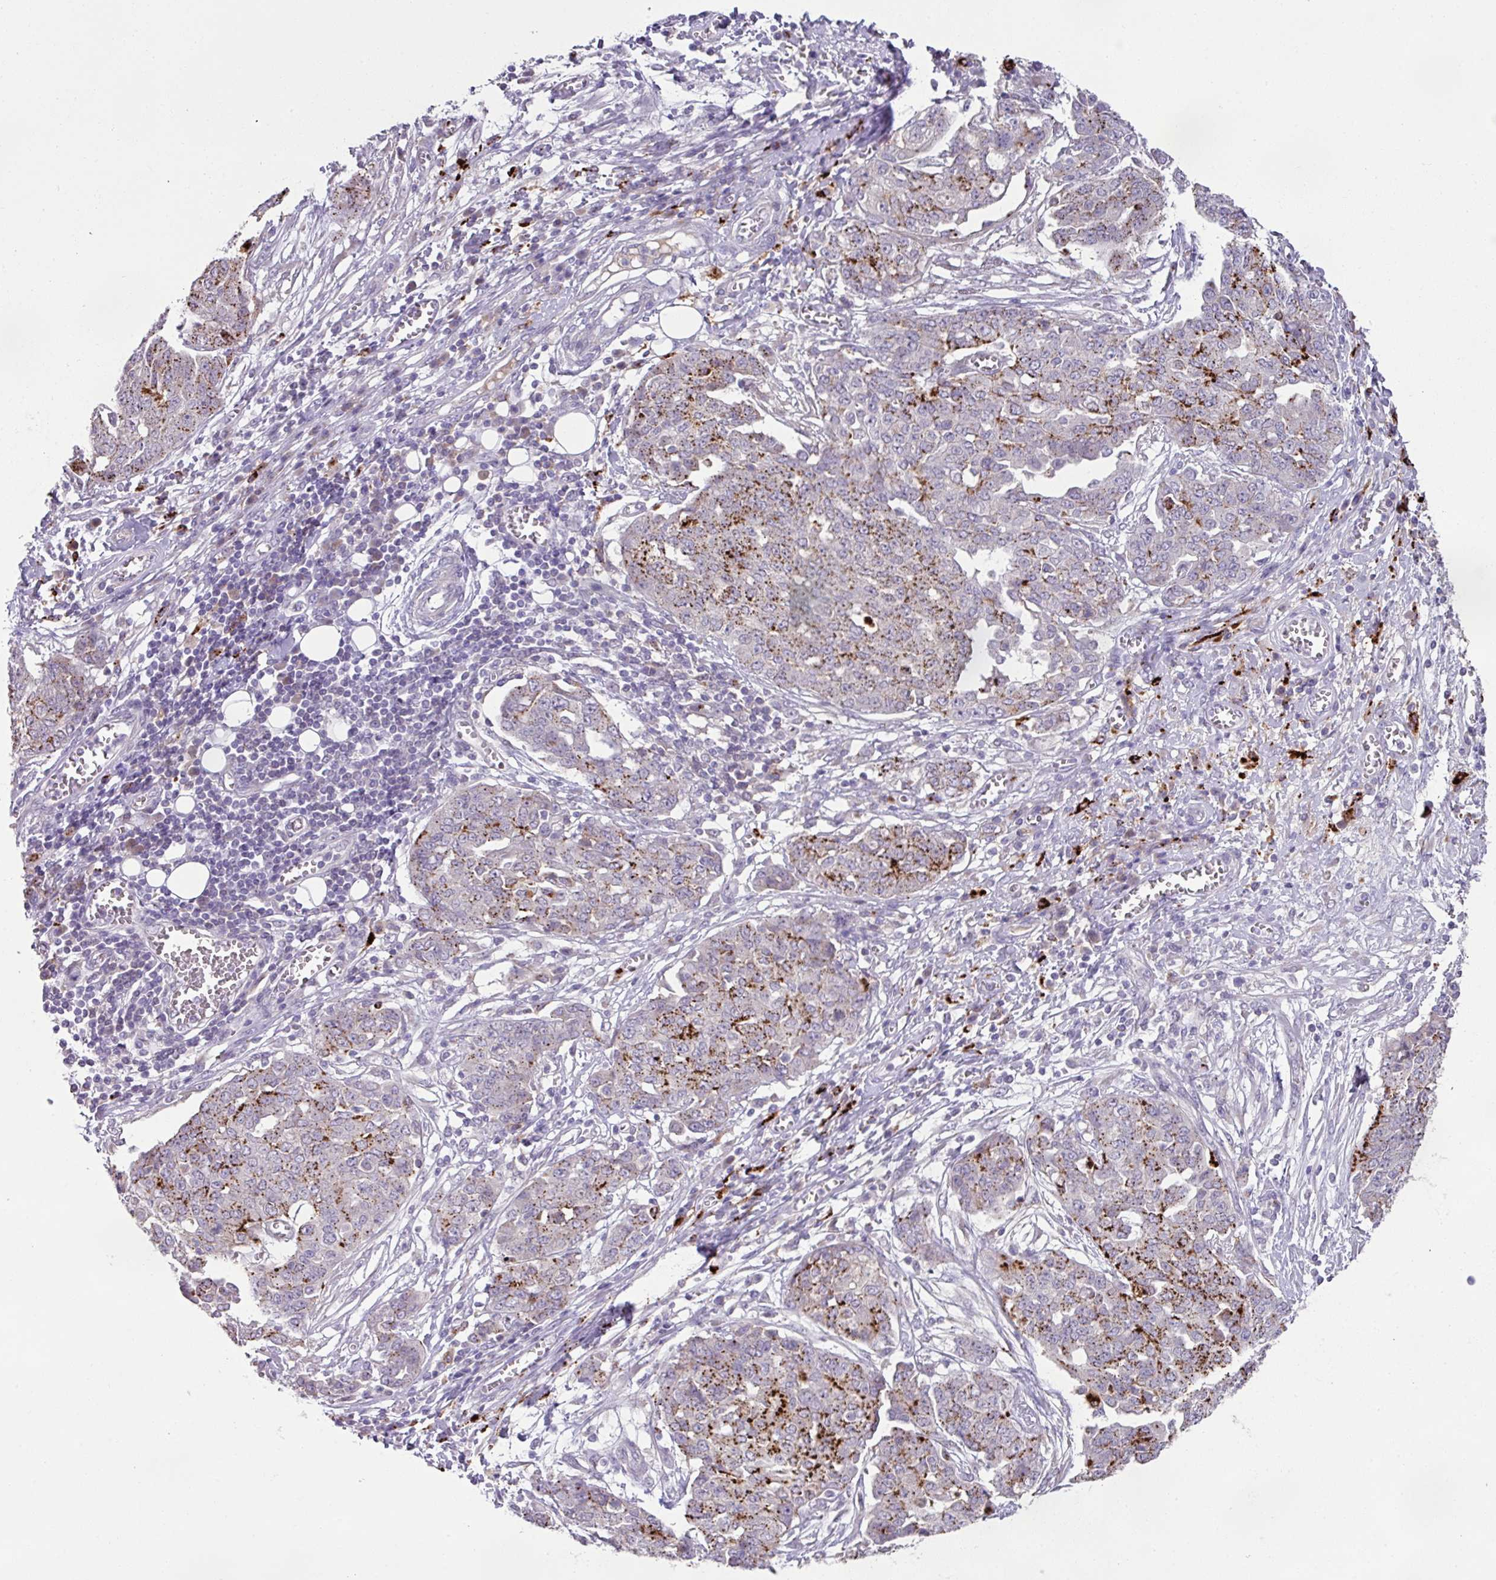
{"staining": {"intensity": "moderate", "quantity": "25%-75%", "location": "cytoplasmic/membranous"}, "tissue": "ovarian cancer", "cell_type": "Tumor cells", "image_type": "cancer", "snomed": [{"axis": "morphology", "description": "Cystadenocarcinoma, serous, NOS"}, {"axis": "topography", "description": "Soft tissue"}, {"axis": "topography", "description": "Ovary"}], "caption": "Protein analysis of ovarian serous cystadenocarcinoma tissue reveals moderate cytoplasmic/membranous staining in approximately 25%-75% of tumor cells. The protein is shown in brown color, while the nuclei are stained blue.", "gene": "PLEKHH3", "patient": {"sex": "female", "age": 57}}